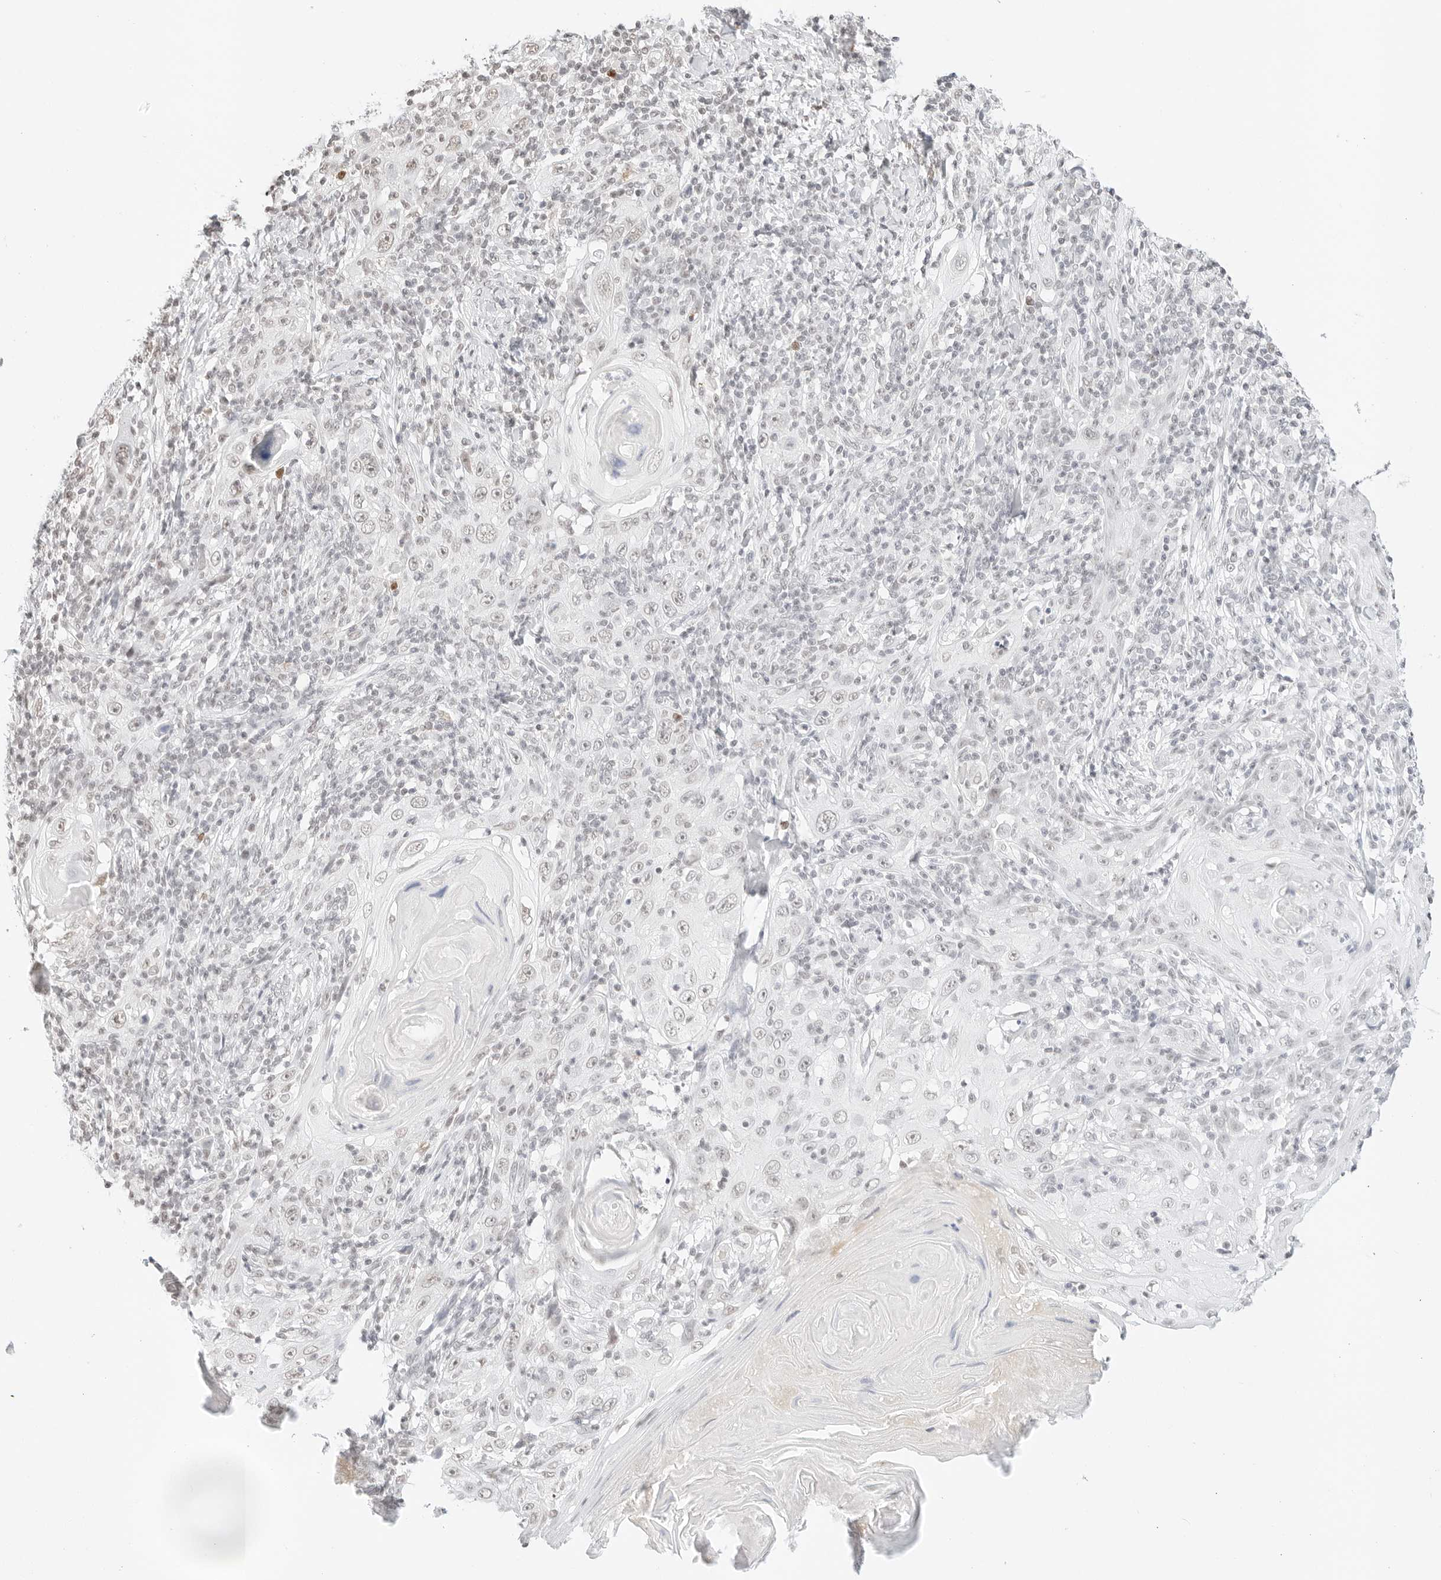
{"staining": {"intensity": "weak", "quantity": "<25%", "location": "nuclear"}, "tissue": "skin cancer", "cell_type": "Tumor cells", "image_type": "cancer", "snomed": [{"axis": "morphology", "description": "Squamous cell carcinoma, NOS"}, {"axis": "topography", "description": "Skin"}], "caption": "High magnification brightfield microscopy of squamous cell carcinoma (skin) stained with DAB (3,3'-diaminobenzidine) (brown) and counterstained with hematoxylin (blue): tumor cells show no significant staining.", "gene": "FBLN5", "patient": {"sex": "female", "age": 88}}